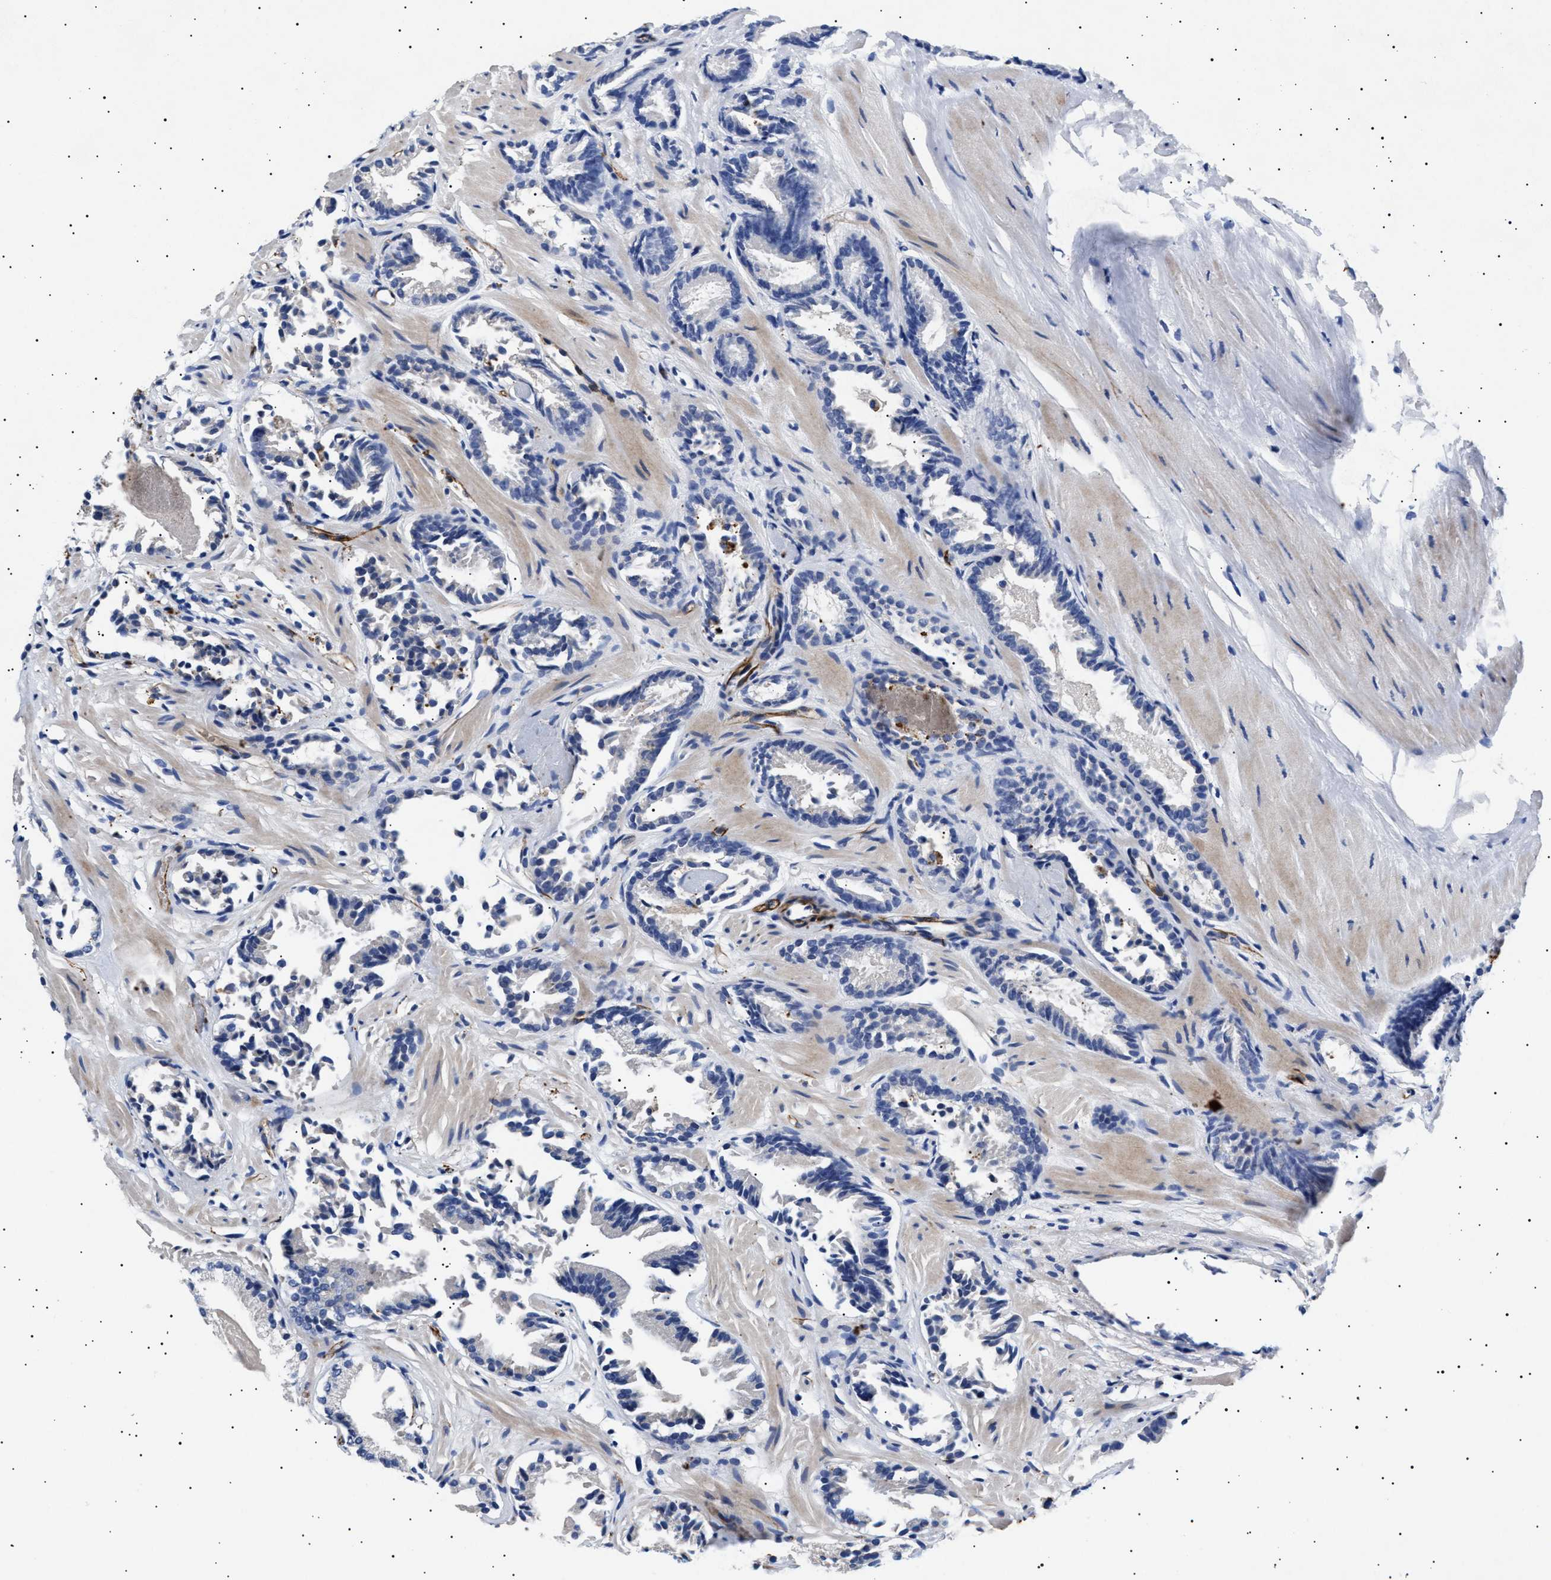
{"staining": {"intensity": "negative", "quantity": "none", "location": "none"}, "tissue": "prostate cancer", "cell_type": "Tumor cells", "image_type": "cancer", "snomed": [{"axis": "morphology", "description": "Adenocarcinoma, Low grade"}, {"axis": "topography", "description": "Prostate"}], "caption": "Image shows no protein positivity in tumor cells of low-grade adenocarcinoma (prostate) tissue. Brightfield microscopy of IHC stained with DAB (brown) and hematoxylin (blue), captured at high magnification.", "gene": "OLFML2A", "patient": {"sex": "male", "age": 51}}